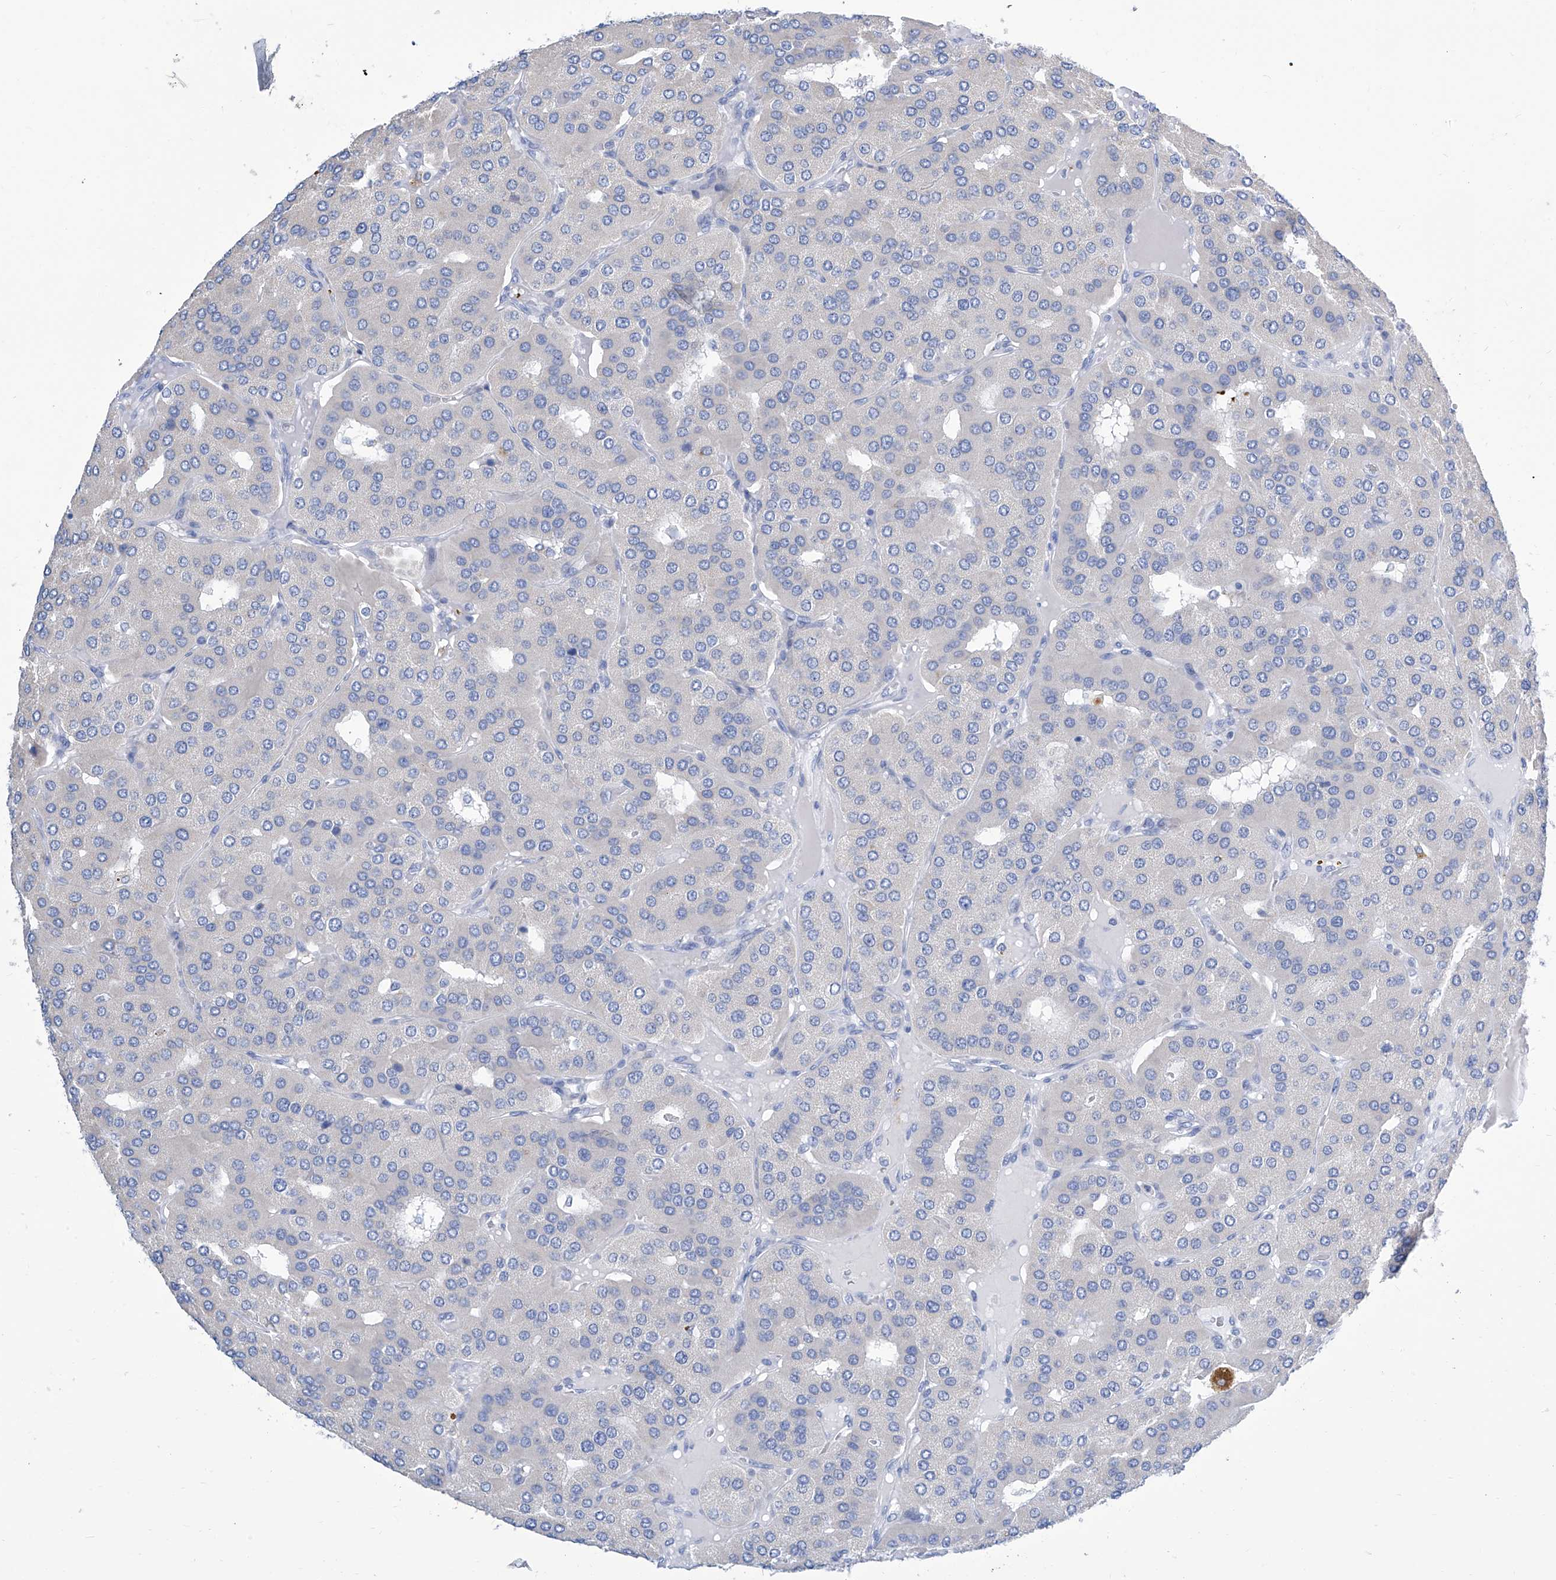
{"staining": {"intensity": "negative", "quantity": "none", "location": "none"}, "tissue": "parathyroid gland", "cell_type": "Glandular cells", "image_type": "normal", "snomed": [{"axis": "morphology", "description": "Normal tissue, NOS"}, {"axis": "morphology", "description": "Adenoma, NOS"}, {"axis": "topography", "description": "Parathyroid gland"}], "caption": "Parathyroid gland was stained to show a protein in brown. There is no significant positivity in glandular cells. (Stains: DAB (3,3'-diaminobenzidine) IHC with hematoxylin counter stain, Microscopy: brightfield microscopy at high magnification).", "gene": "IMPA2", "patient": {"sex": "female", "age": 86}}